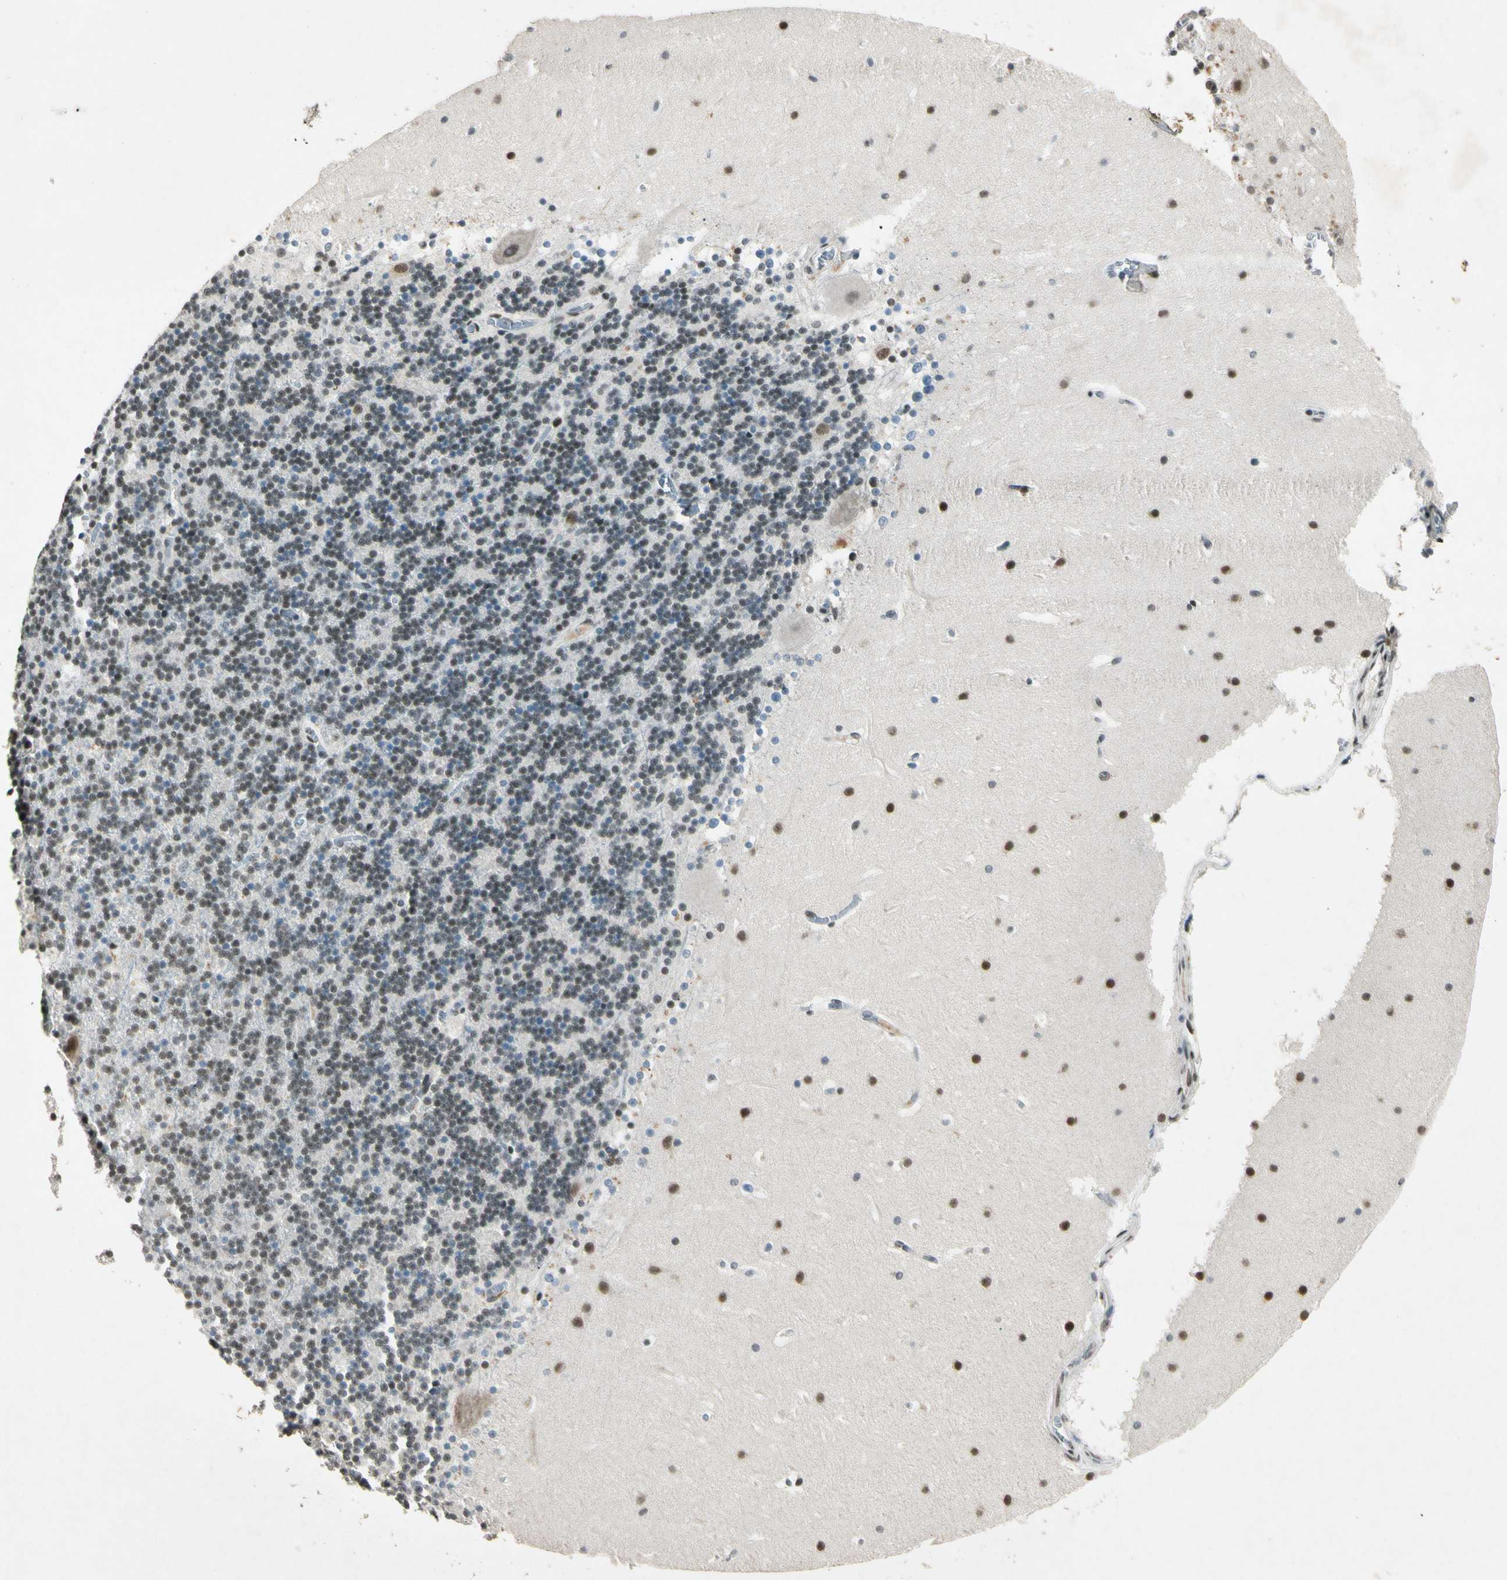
{"staining": {"intensity": "weak", "quantity": "25%-75%", "location": "nuclear"}, "tissue": "cerebellum", "cell_type": "Cells in granular layer", "image_type": "normal", "snomed": [{"axis": "morphology", "description": "Normal tissue, NOS"}, {"axis": "topography", "description": "Cerebellum"}], "caption": "This image exhibits benign cerebellum stained with immunohistochemistry to label a protein in brown. The nuclear of cells in granular layer show weak positivity for the protein. Nuclei are counter-stained blue.", "gene": "ZBTB4", "patient": {"sex": "female", "age": 19}}